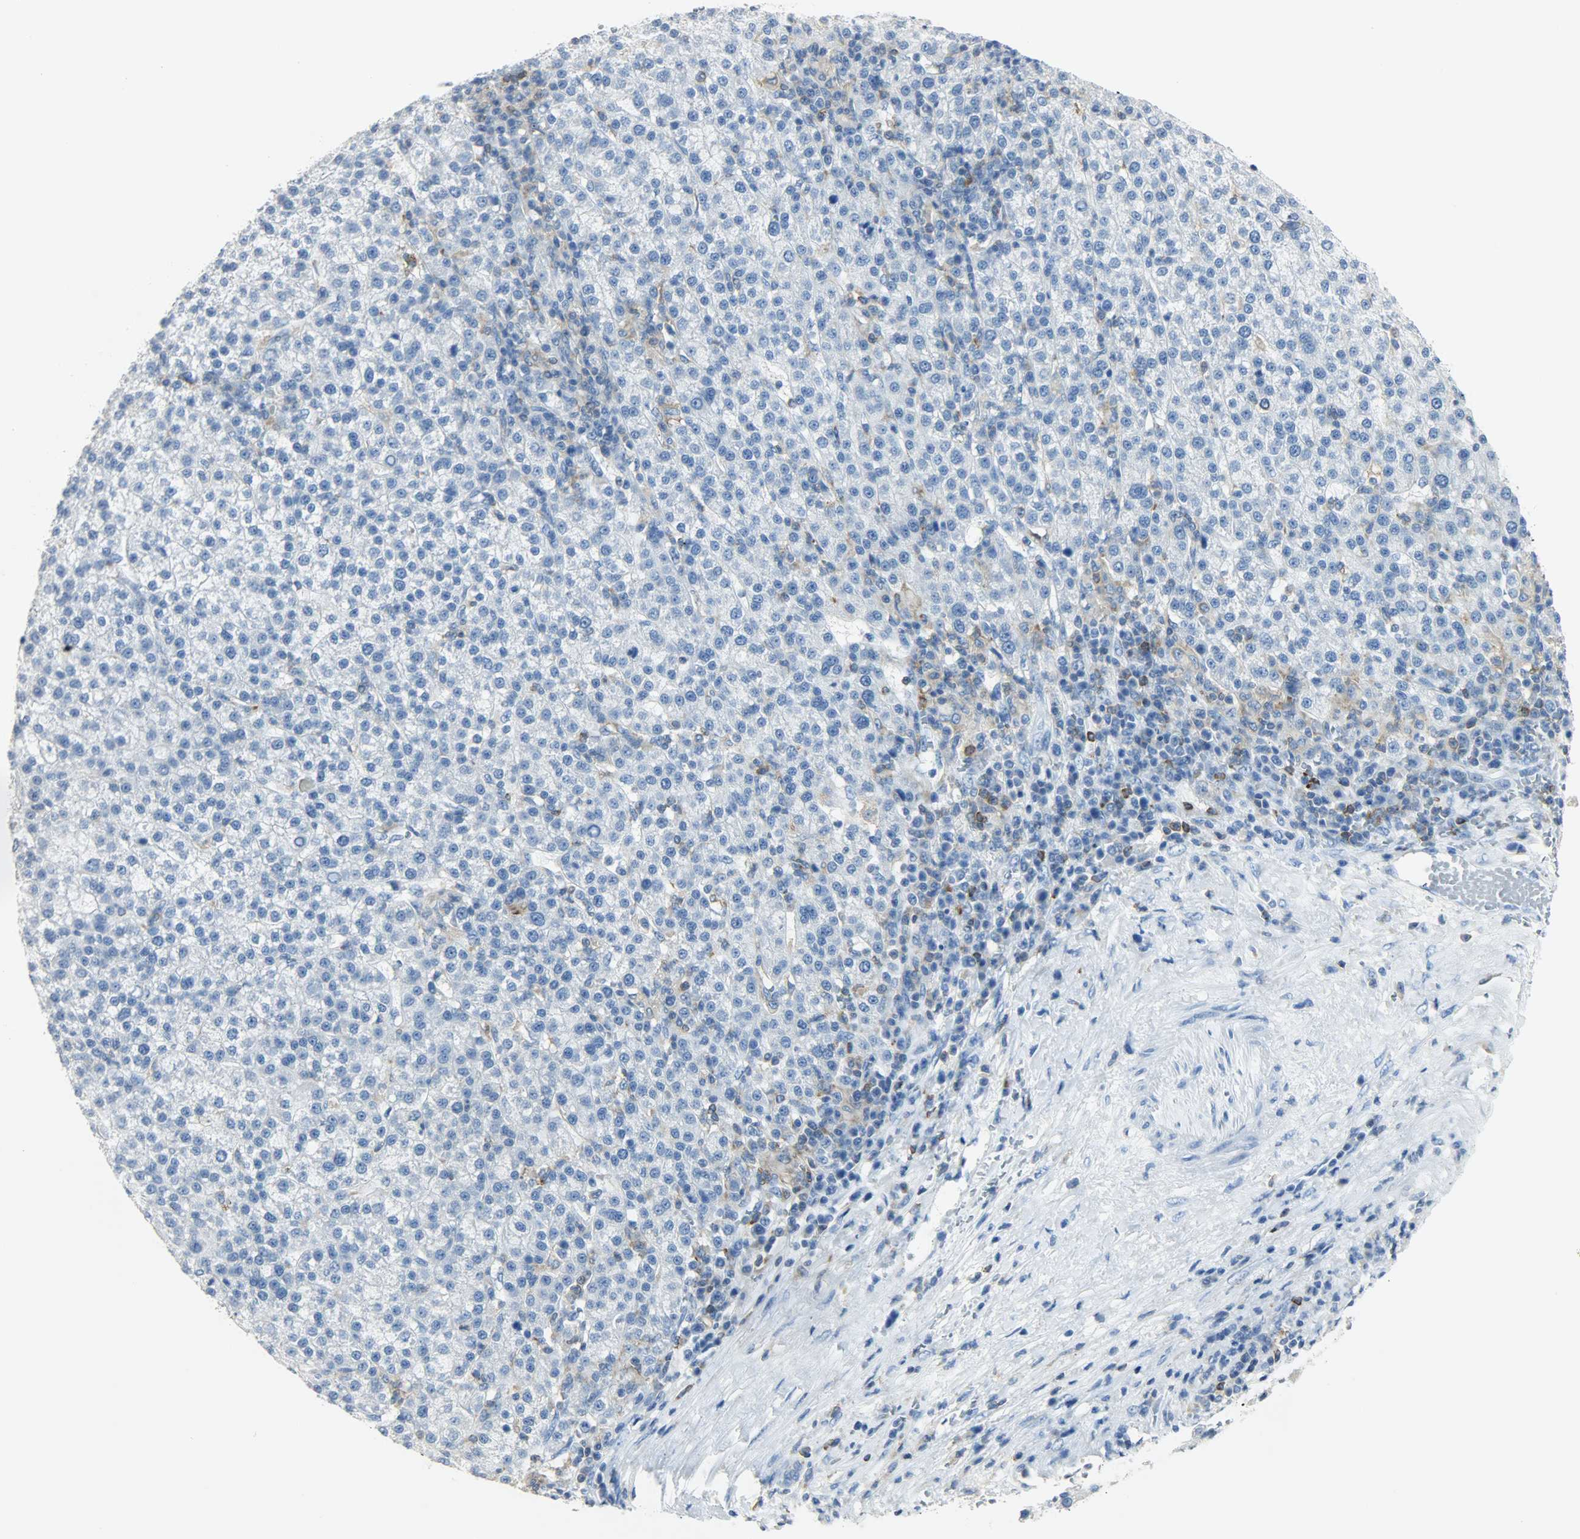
{"staining": {"intensity": "negative", "quantity": "none", "location": "none"}, "tissue": "liver cancer", "cell_type": "Tumor cells", "image_type": "cancer", "snomed": [{"axis": "morphology", "description": "Carcinoma, Hepatocellular, NOS"}, {"axis": "topography", "description": "Liver"}], "caption": "Immunohistochemical staining of liver cancer (hepatocellular carcinoma) reveals no significant staining in tumor cells. (Stains: DAB immunohistochemistry with hematoxylin counter stain, Microscopy: brightfield microscopy at high magnification).", "gene": "PTPN6", "patient": {"sex": "female", "age": 58}}